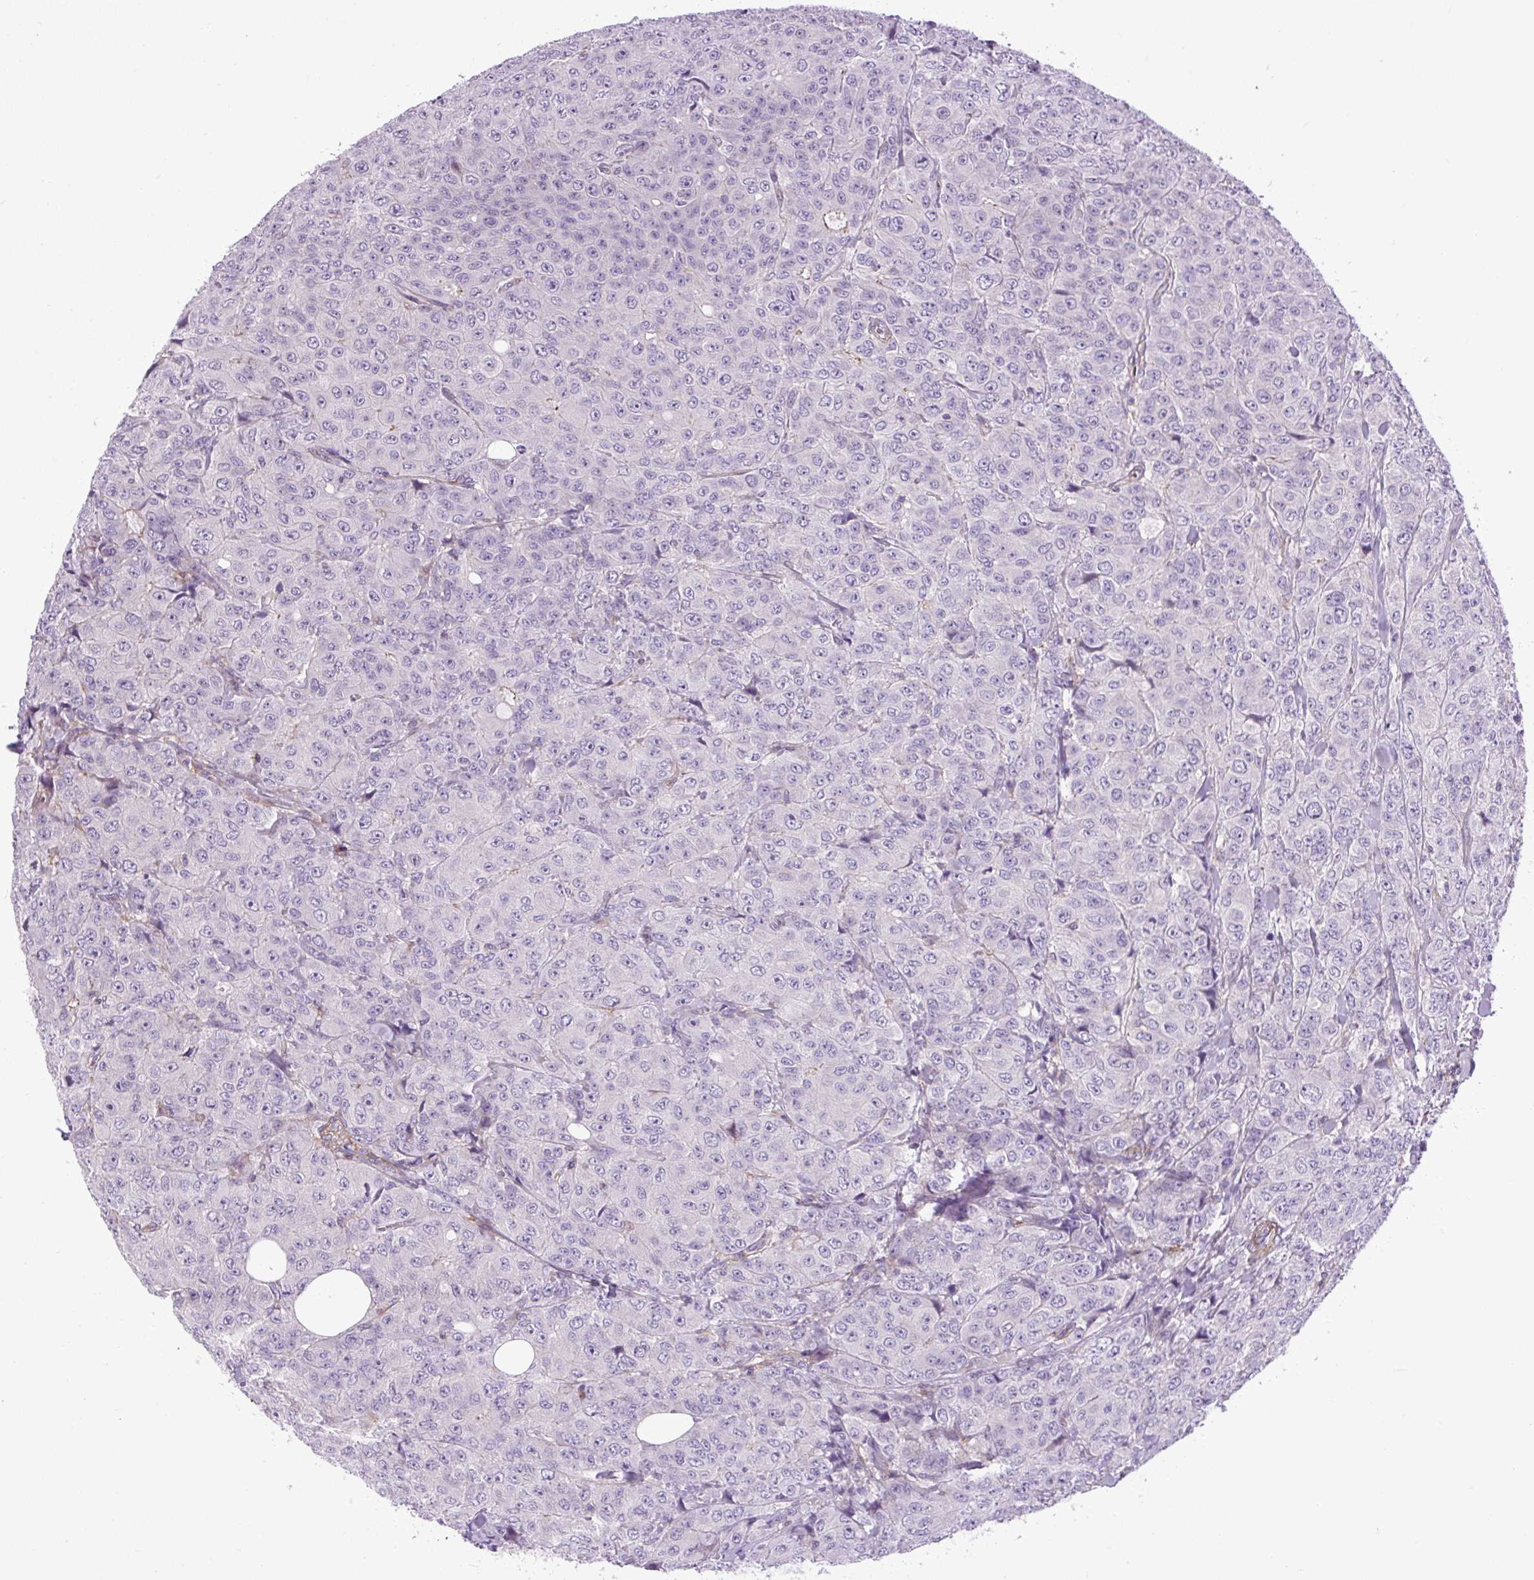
{"staining": {"intensity": "negative", "quantity": "none", "location": "none"}, "tissue": "breast cancer", "cell_type": "Tumor cells", "image_type": "cancer", "snomed": [{"axis": "morphology", "description": "Duct carcinoma"}, {"axis": "topography", "description": "Breast"}], "caption": "Micrograph shows no protein expression in tumor cells of breast cancer tissue. The staining was performed using DAB to visualize the protein expression in brown, while the nuclei were stained in blue with hematoxylin (Magnification: 20x).", "gene": "ZNF197", "patient": {"sex": "female", "age": 43}}